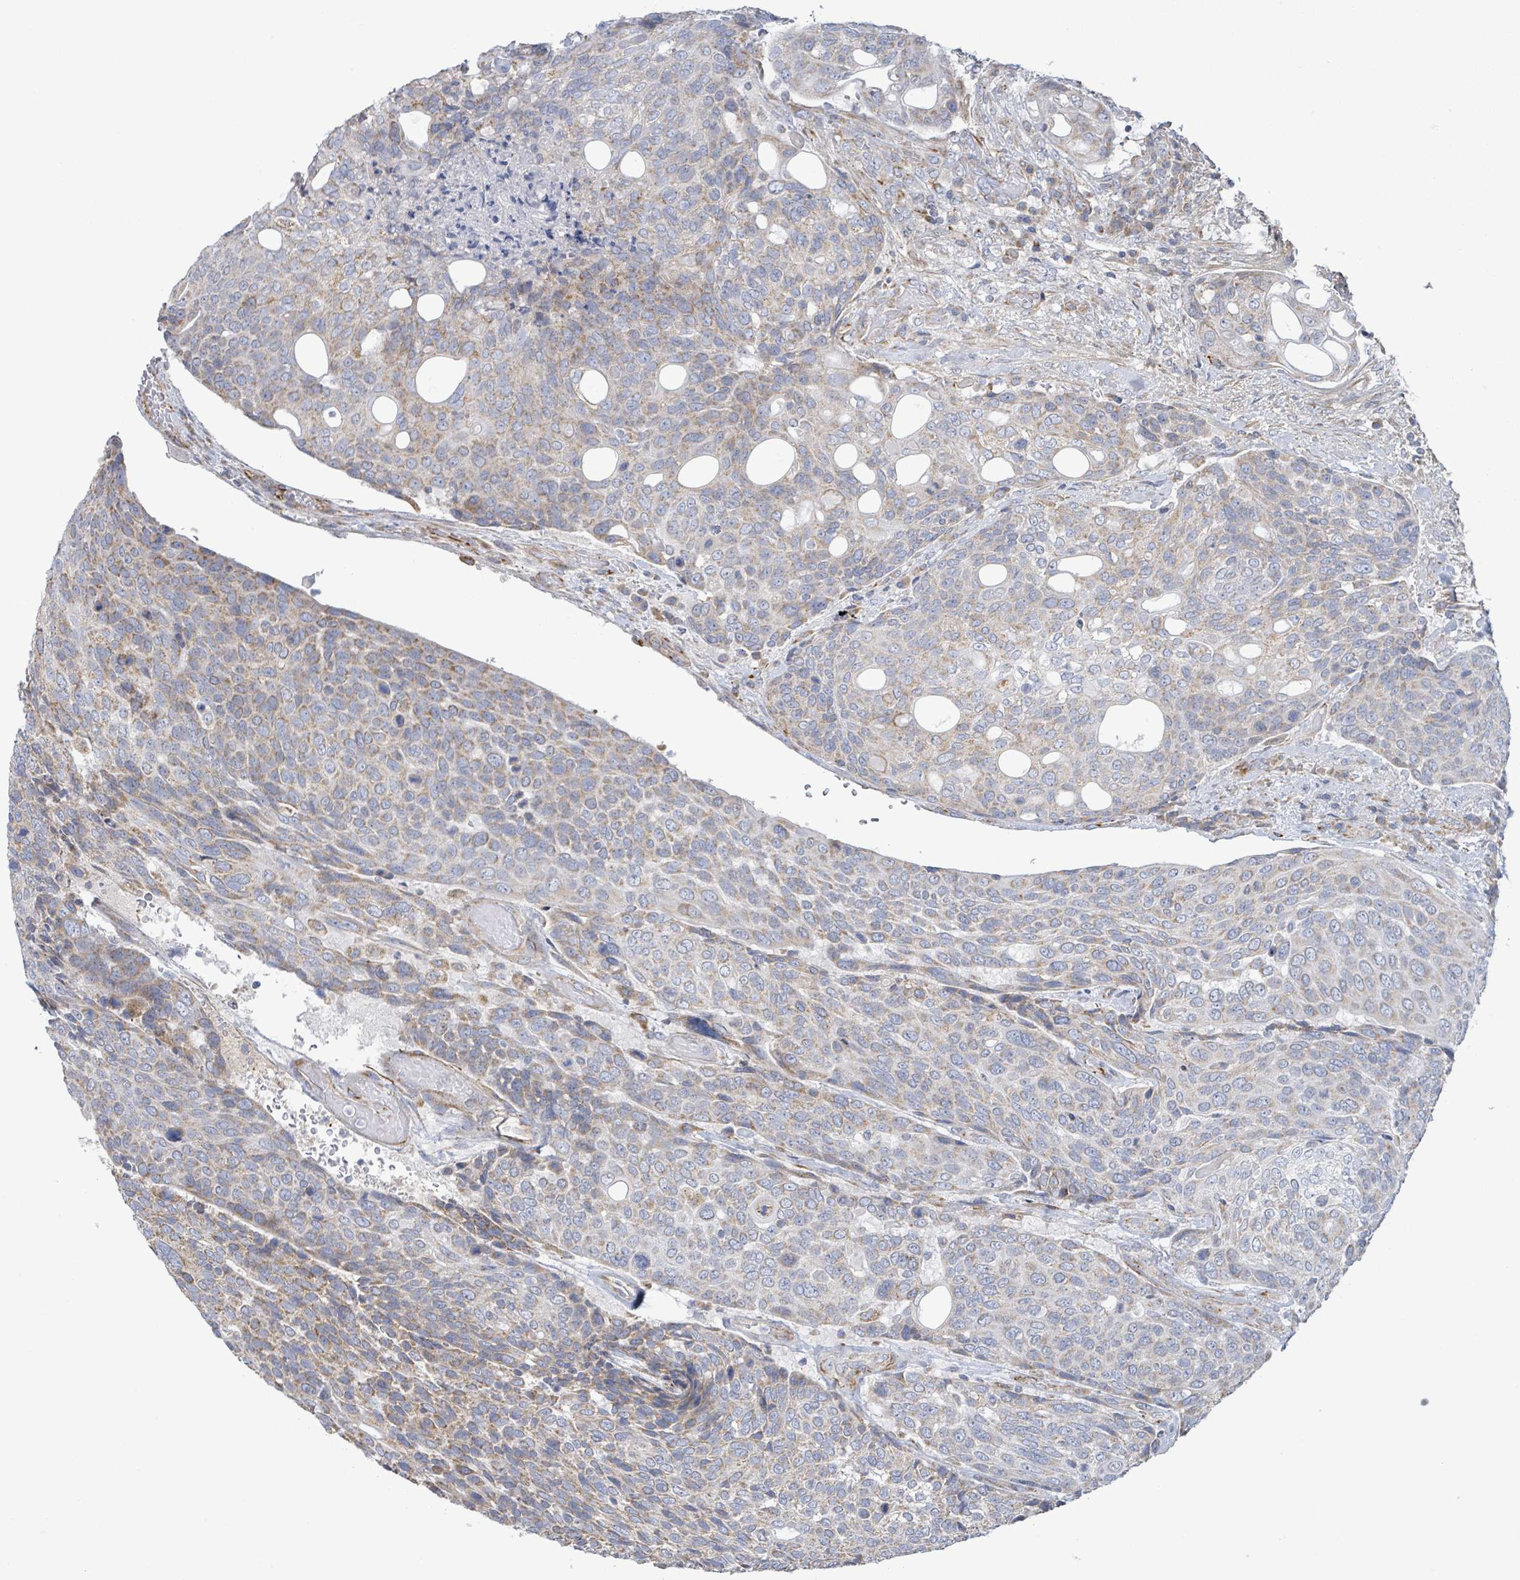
{"staining": {"intensity": "weak", "quantity": ">75%", "location": "cytoplasmic/membranous"}, "tissue": "urothelial cancer", "cell_type": "Tumor cells", "image_type": "cancer", "snomed": [{"axis": "morphology", "description": "Urothelial carcinoma, High grade"}, {"axis": "topography", "description": "Urinary bladder"}], "caption": "High-grade urothelial carcinoma tissue demonstrates weak cytoplasmic/membranous positivity in about >75% of tumor cells", "gene": "ALG12", "patient": {"sex": "female", "age": 70}}